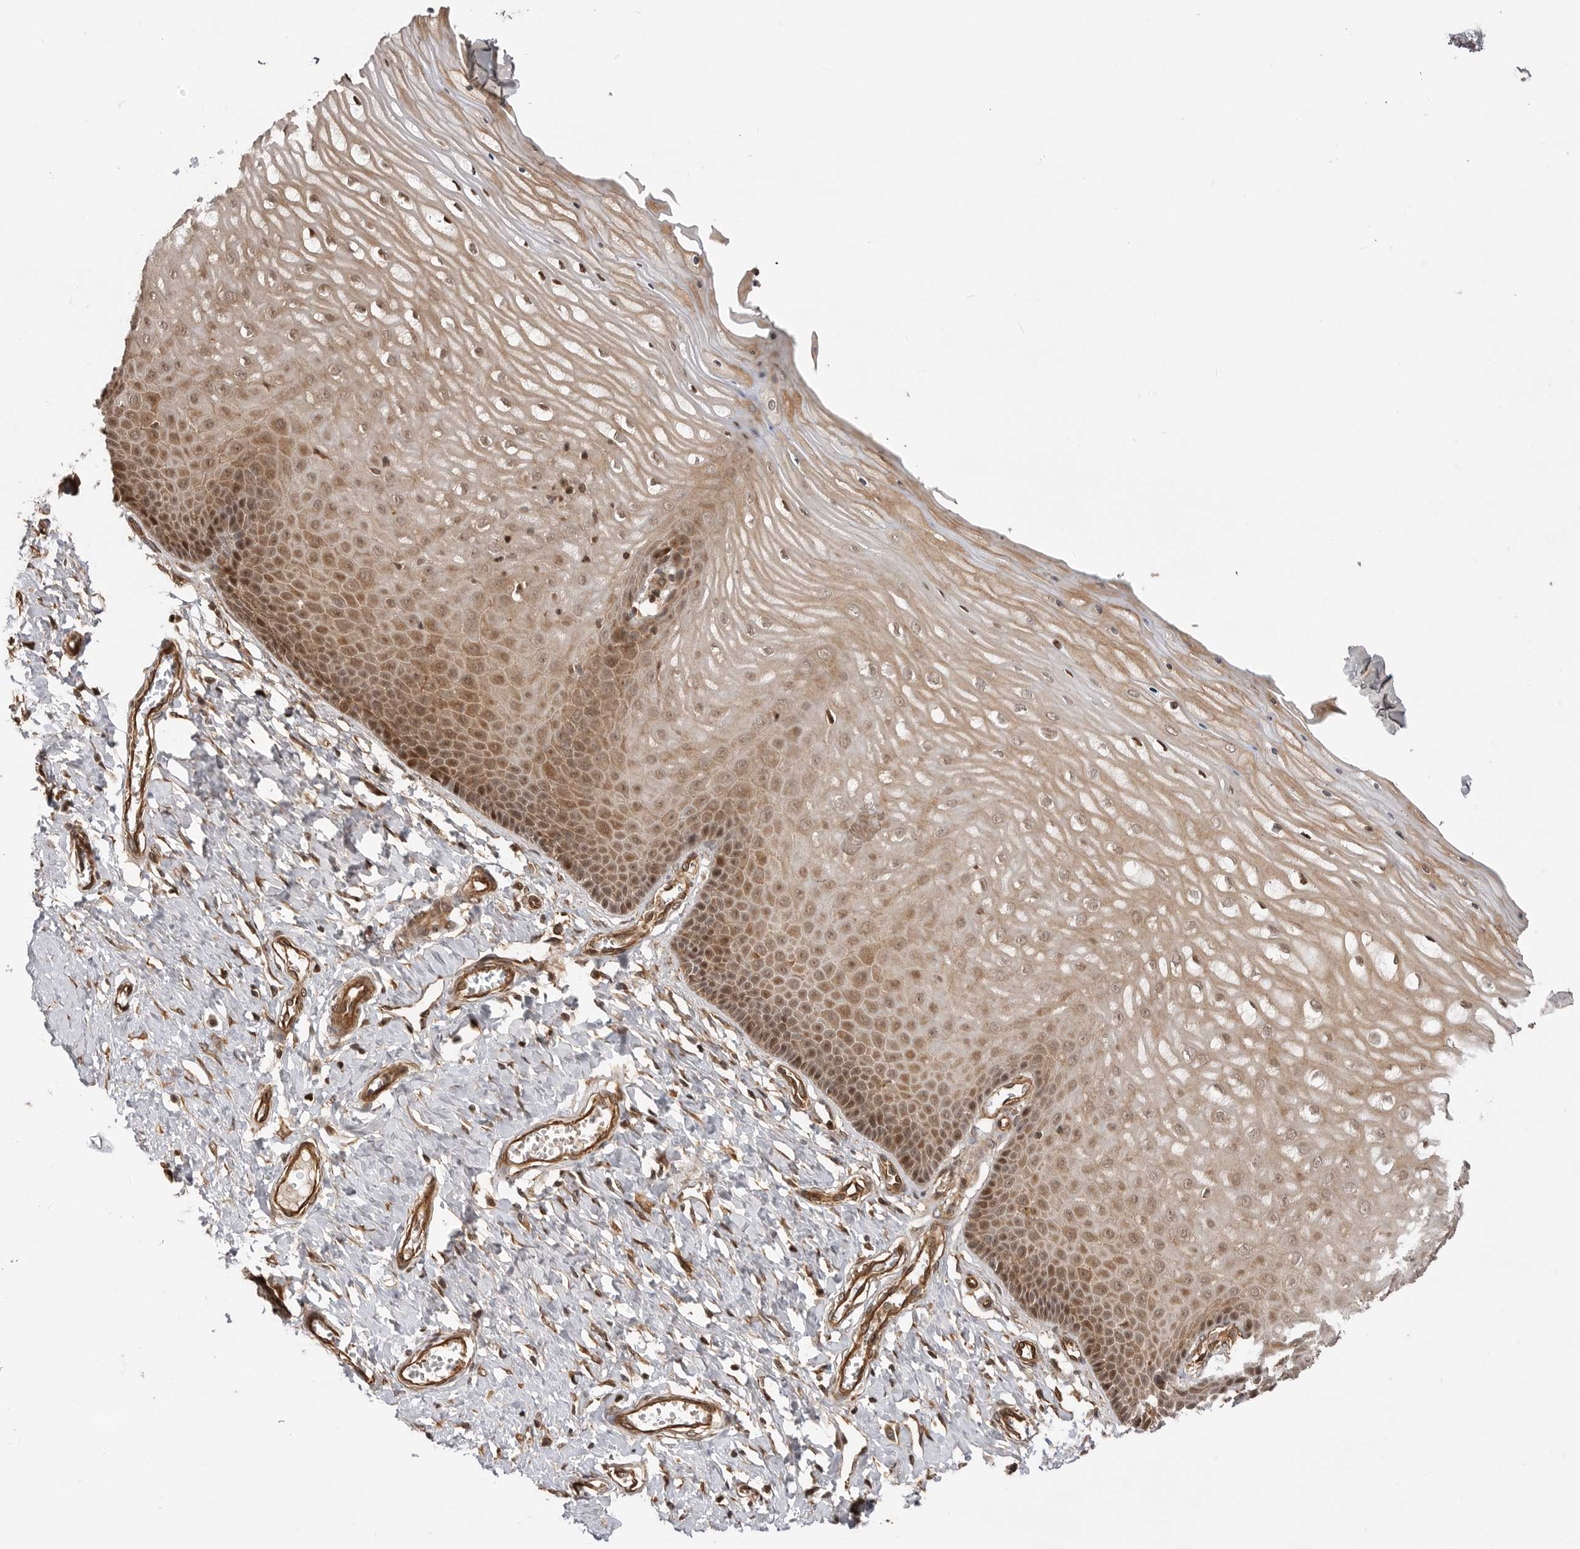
{"staining": {"intensity": "moderate", "quantity": ">75%", "location": "cytoplasmic/membranous,nuclear"}, "tissue": "cervix", "cell_type": "Squamous epithelial cells", "image_type": "normal", "snomed": [{"axis": "morphology", "description": "Normal tissue, NOS"}, {"axis": "topography", "description": "Cervix"}], "caption": "About >75% of squamous epithelial cells in normal human cervix reveal moderate cytoplasmic/membranous,nuclear protein positivity as visualized by brown immunohistochemical staining.", "gene": "ADPRS", "patient": {"sex": "female", "age": 55}}